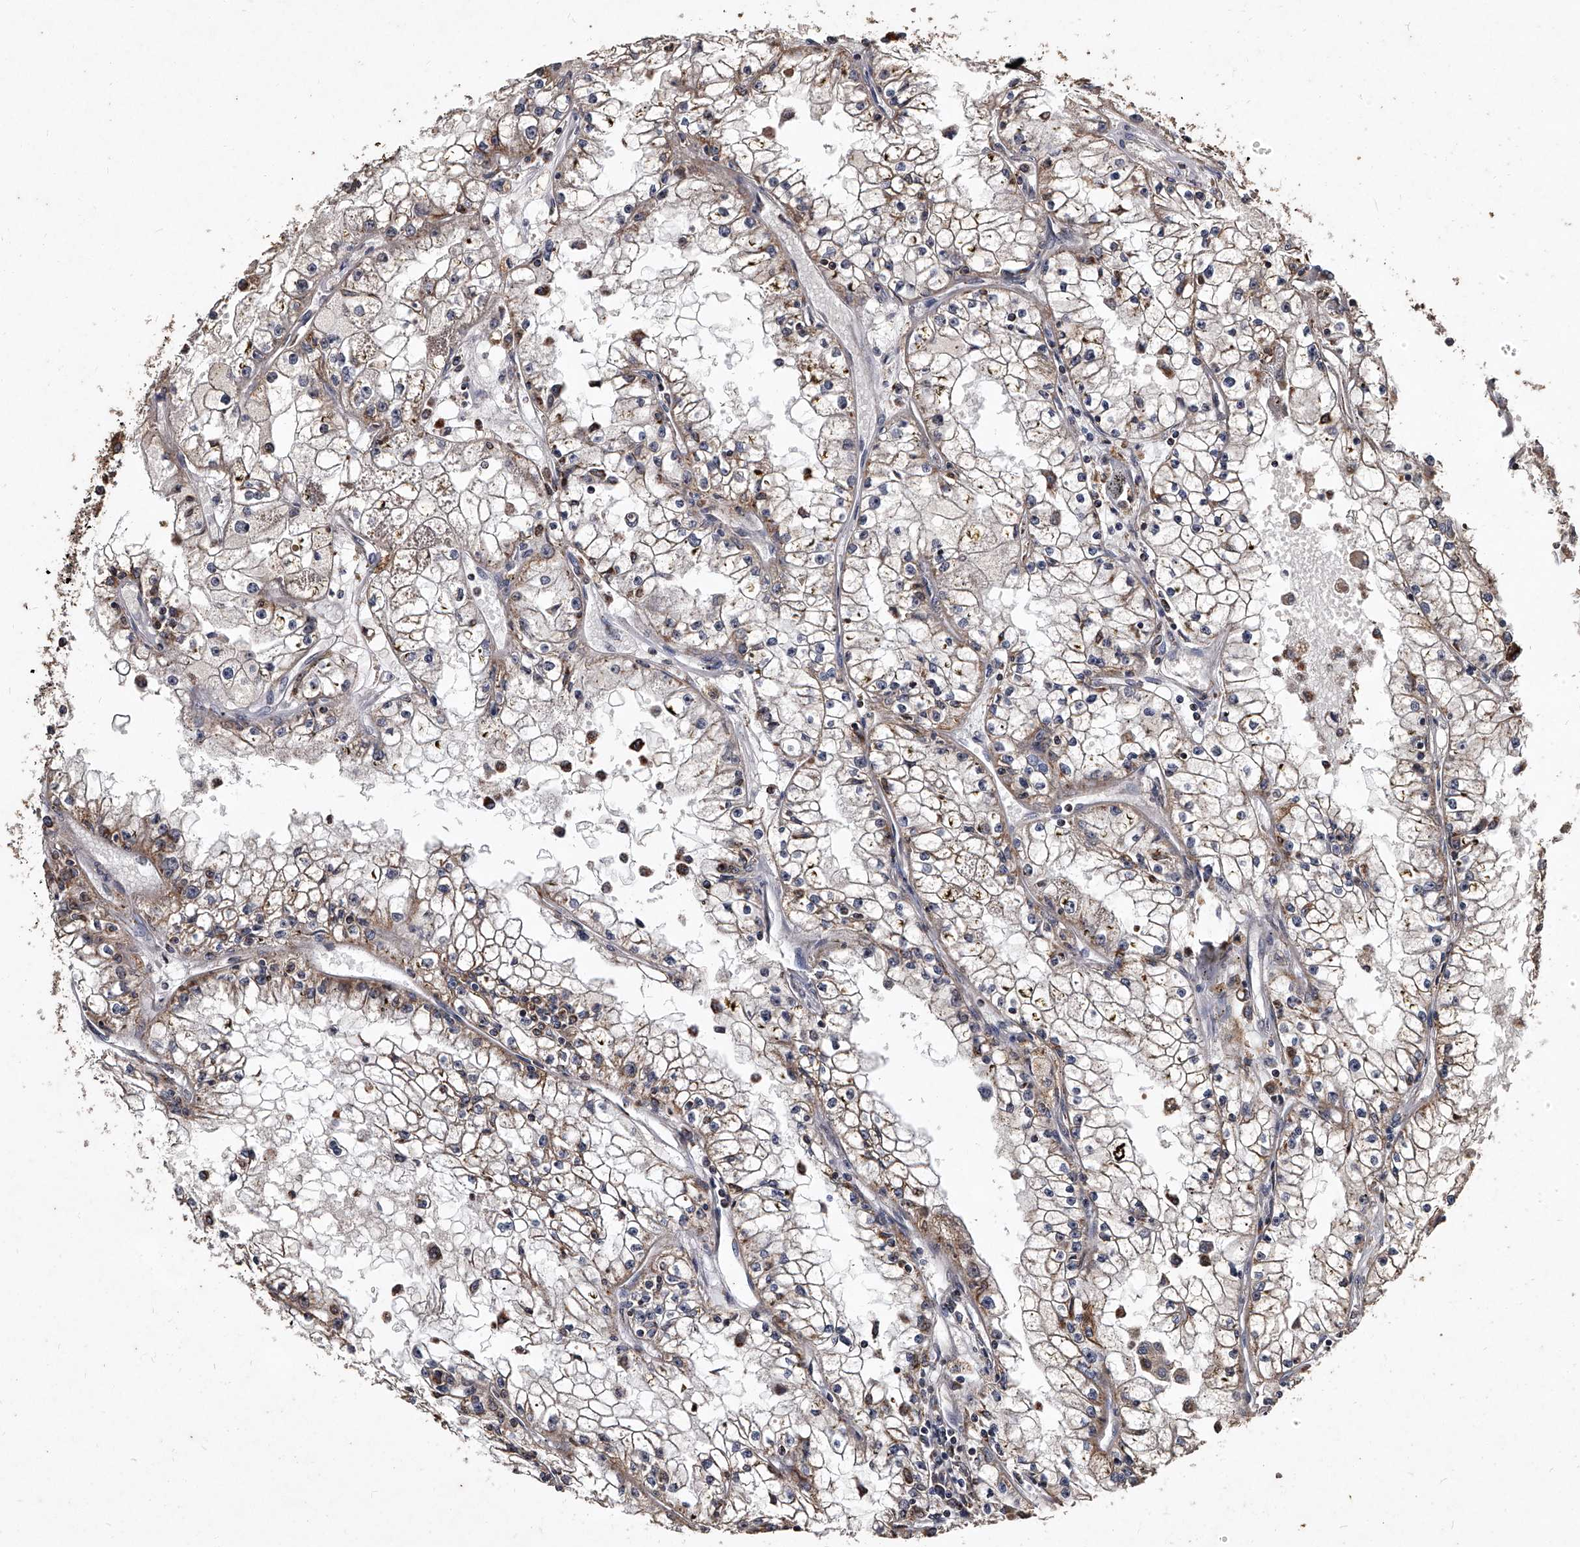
{"staining": {"intensity": "weak", "quantity": ">75%", "location": "cytoplasmic/membranous"}, "tissue": "renal cancer", "cell_type": "Tumor cells", "image_type": "cancer", "snomed": [{"axis": "morphology", "description": "Adenocarcinoma, NOS"}, {"axis": "topography", "description": "Kidney"}], "caption": "Protein expression analysis of renal adenocarcinoma reveals weak cytoplasmic/membranous expression in about >75% of tumor cells.", "gene": "GPR183", "patient": {"sex": "male", "age": 56}}